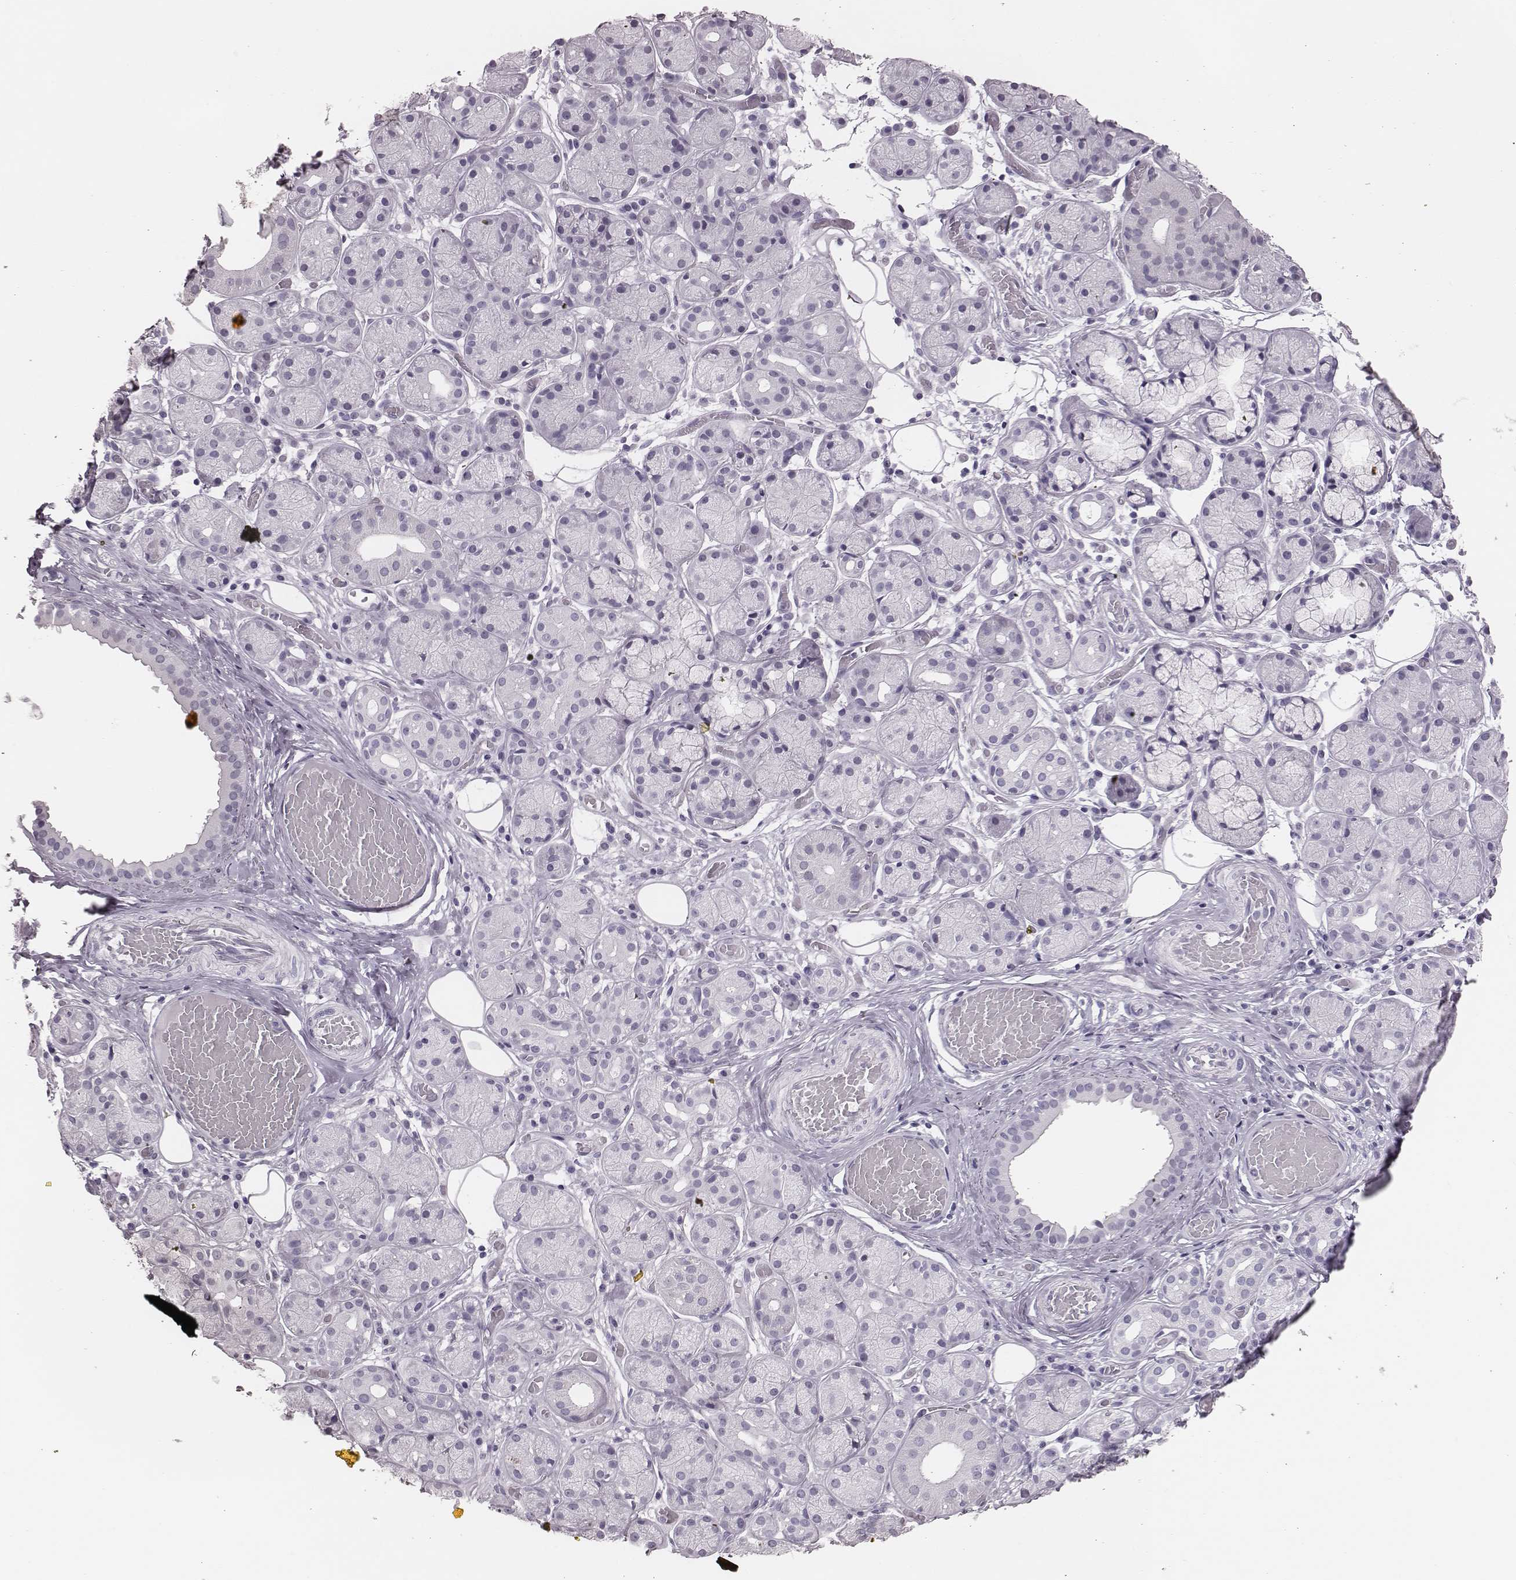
{"staining": {"intensity": "negative", "quantity": "none", "location": "none"}, "tissue": "salivary gland", "cell_type": "Glandular cells", "image_type": "normal", "snomed": [{"axis": "morphology", "description": "Normal tissue, NOS"}, {"axis": "topography", "description": "Salivary gland"}, {"axis": "topography", "description": "Peripheral nerve tissue"}], "caption": "This is an immunohistochemistry (IHC) photomicrograph of normal salivary gland. There is no positivity in glandular cells.", "gene": "H1", "patient": {"sex": "male", "age": 71}}